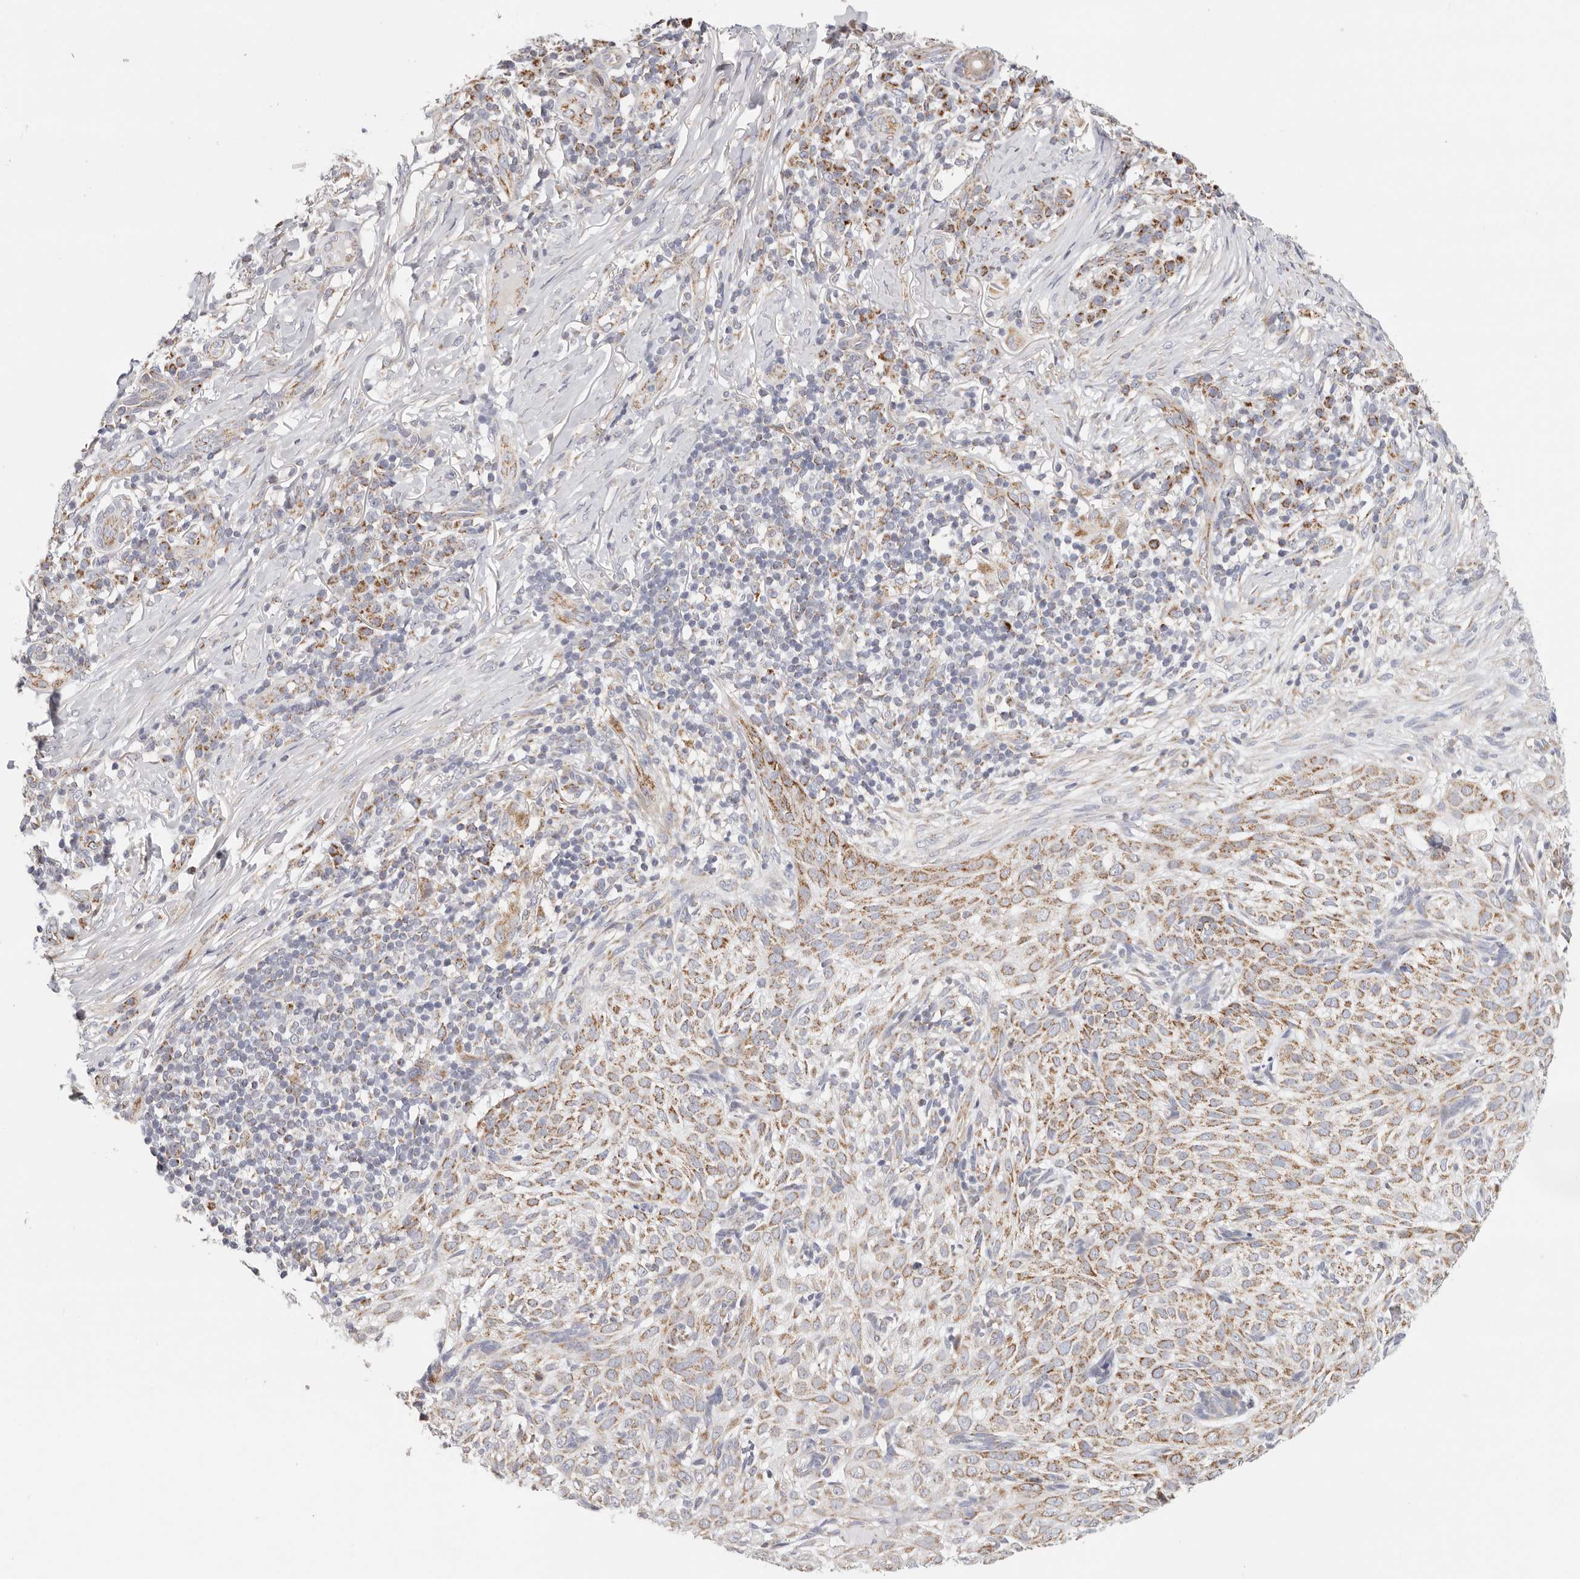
{"staining": {"intensity": "strong", "quantity": "25%-75%", "location": "cytoplasmic/membranous"}, "tissue": "skin cancer", "cell_type": "Tumor cells", "image_type": "cancer", "snomed": [{"axis": "morphology", "description": "Basal cell carcinoma"}, {"axis": "topography", "description": "Skin"}], "caption": "A brown stain labels strong cytoplasmic/membranous positivity of a protein in basal cell carcinoma (skin) tumor cells. (Stains: DAB (3,3'-diaminobenzidine) in brown, nuclei in blue, Microscopy: brightfield microscopy at high magnification).", "gene": "AFDN", "patient": {"sex": "female", "age": 64}}